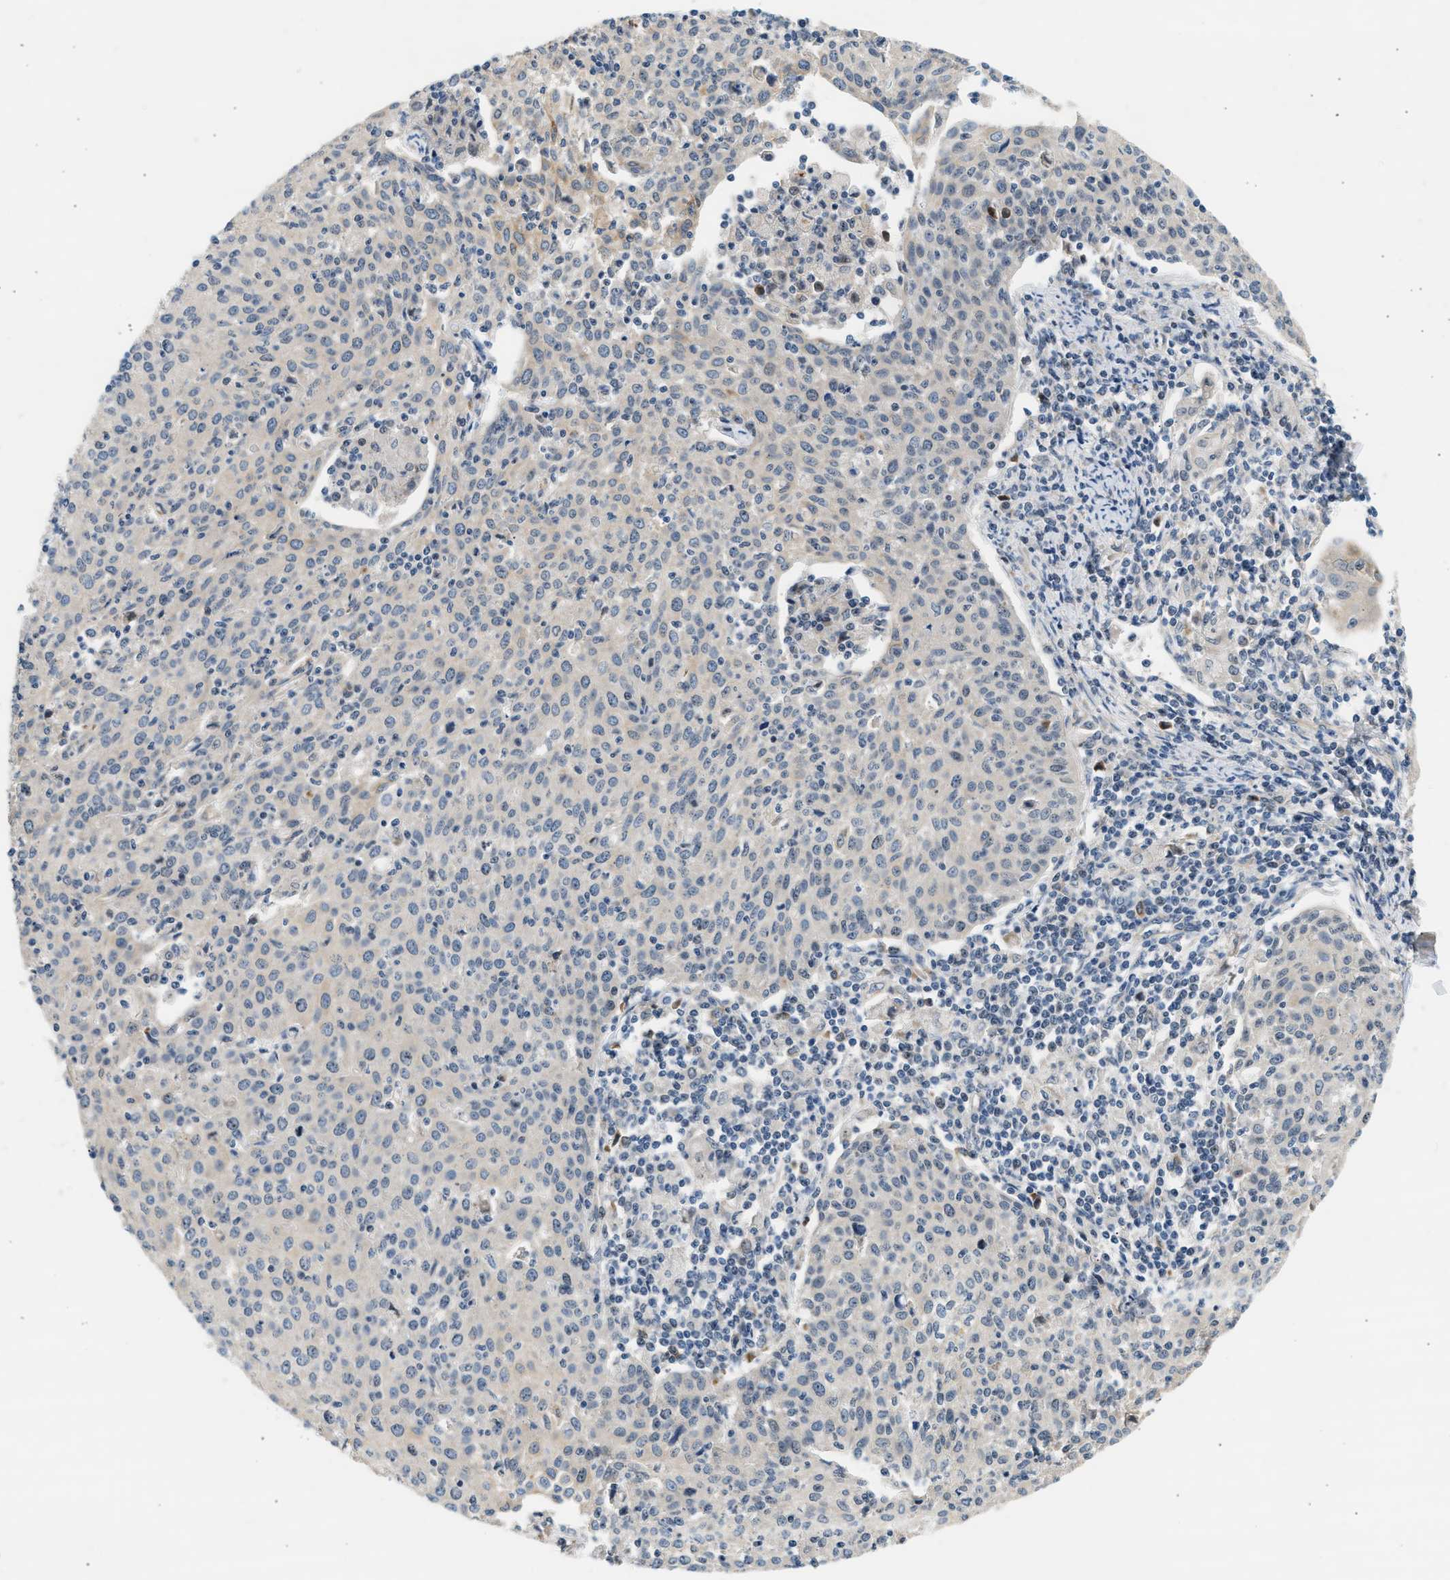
{"staining": {"intensity": "negative", "quantity": "none", "location": "none"}, "tissue": "cervical cancer", "cell_type": "Tumor cells", "image_type": "cancer", "snomed": [{"axis": "morphology", "description": "Squamous cell carcinoma, NOS"}, {"axis": "topography", "description": "Cervix"}], "caption": "High magnification brightfield microscopy of cervical cancer stained with DAB (3,3'-diaminobenzidine) (brown) and counterstained with hematoxylin (blue): tumor cells show no significant staining.", "gene": "WDR31", "patient": {"sex": "female", "age": 38}}